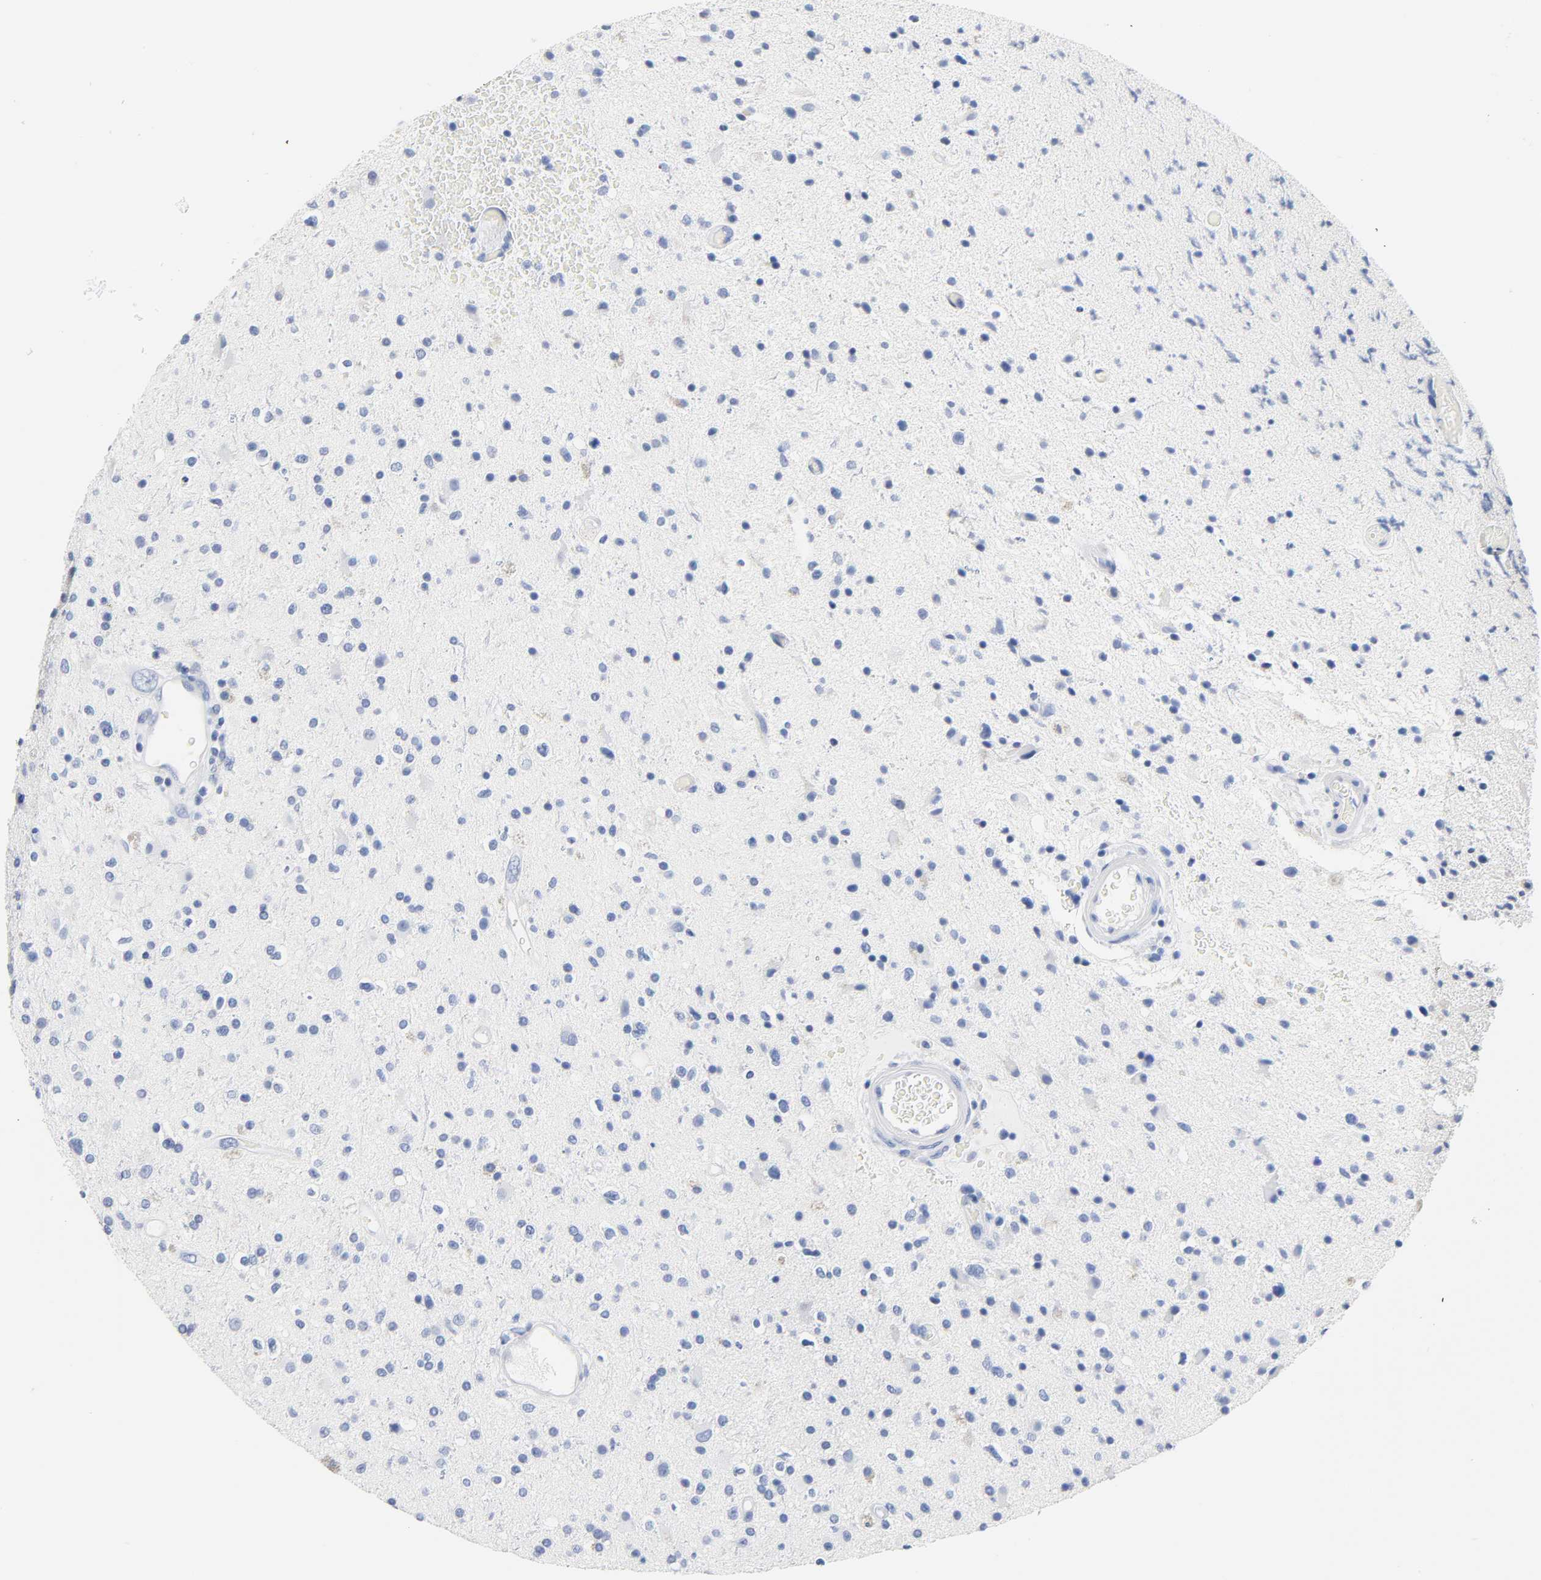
{"staining": {"intensity": "negative", "quantity": "none", "location": "none"}, "tissue": "glioma", "cell_type": "Tumor cells", "image_type": "cancer", "snomed": [{"axis": "morphology", "description": "Glioma, malignant, High grade"}, {"axis": "topography", "description": "Brain"}], "caption": "Tumor cells are negative for protein expression in human glioma.", "gene": "ACP3", "patient": {"sex": "male", "age": 33}}